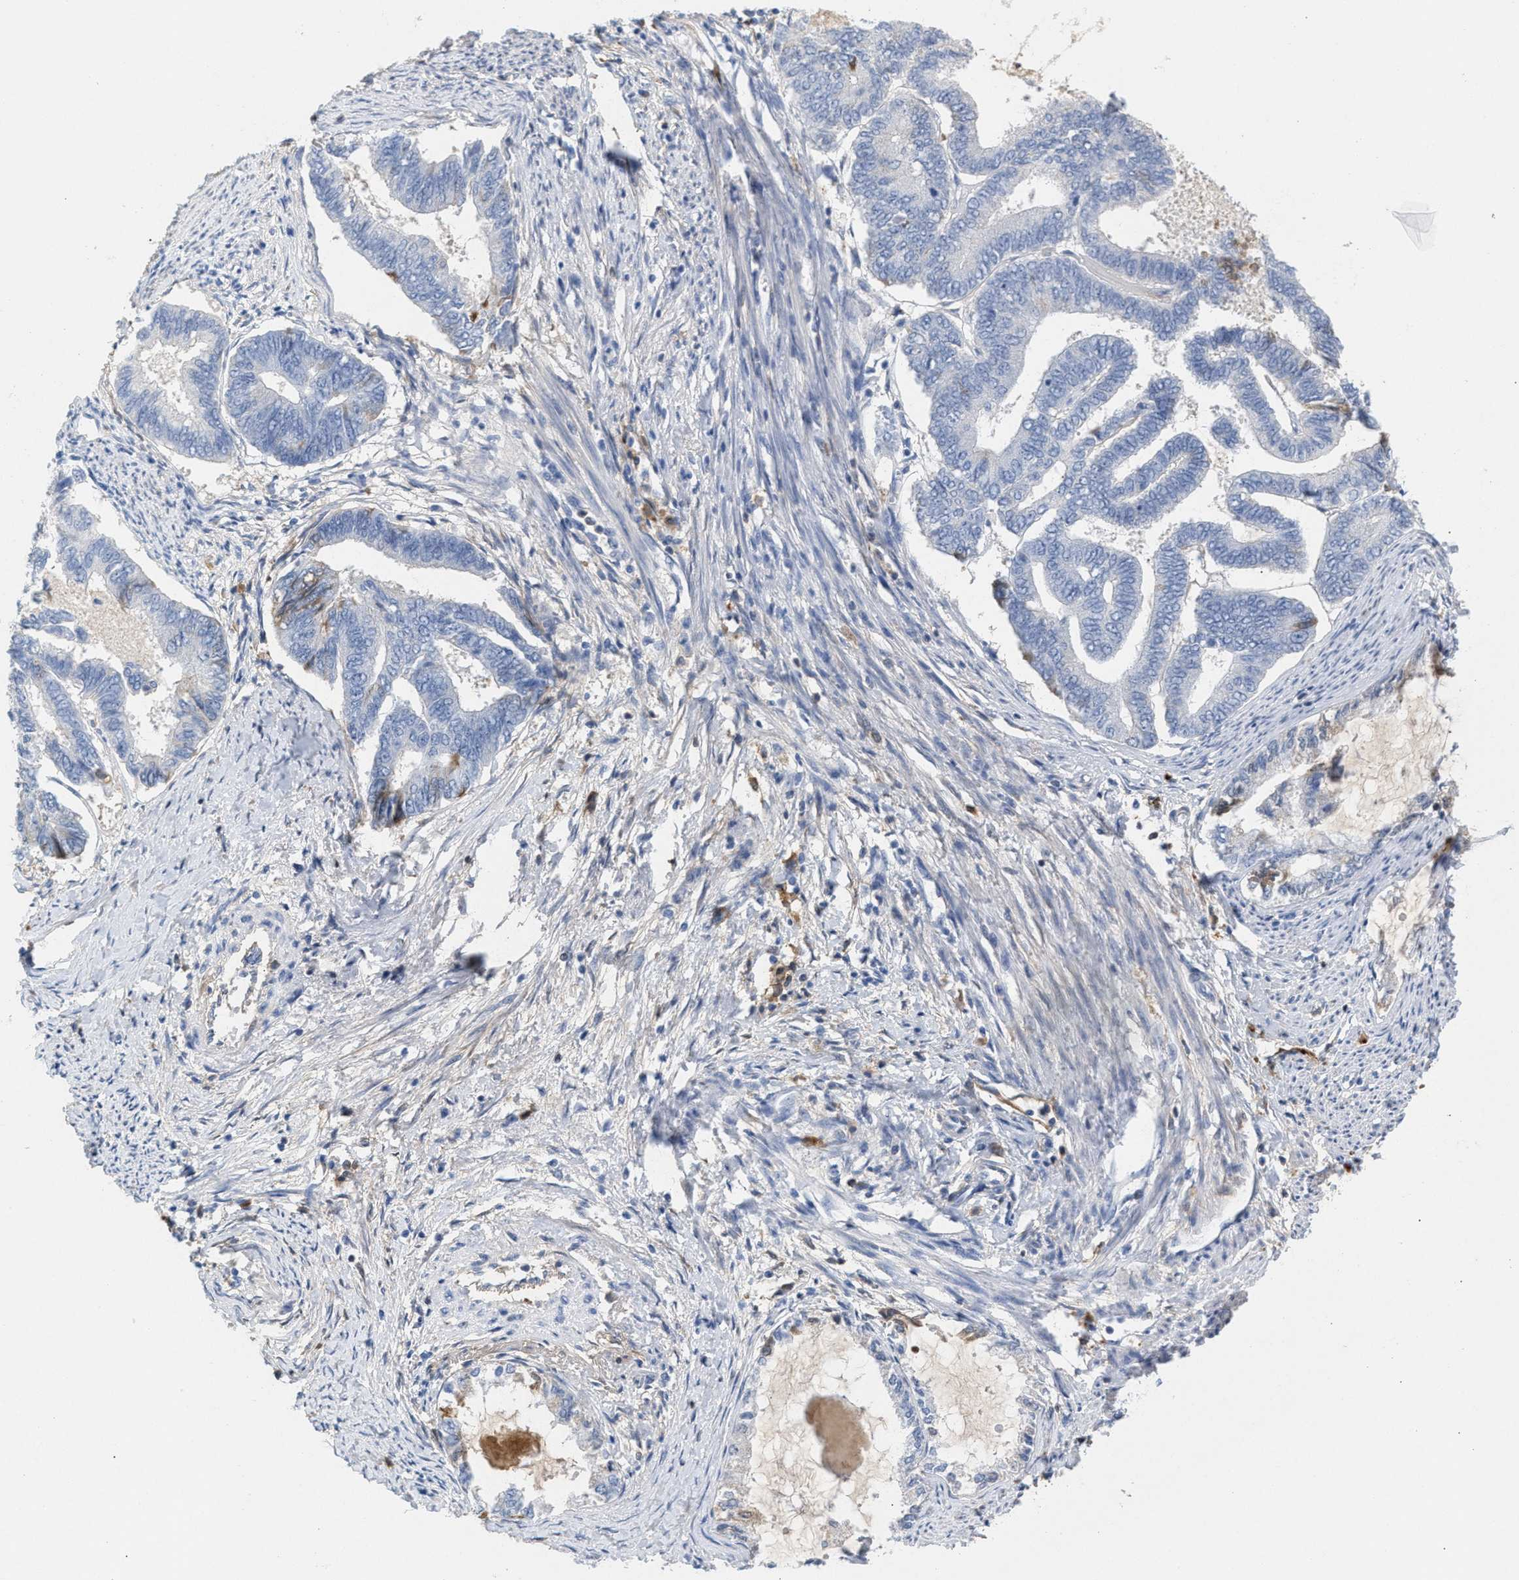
{"staining": {"intensity": "negative", "quantity": "none", "location": "none"}, "tissue": "endometrial cancer", "cell_type": "Tumor cells", "image_type": "cancer", "snomed": [{"axis": "morphology", "description": "Adenocarcinoma, NOS"}, {"axis": "topography", "description": "Endometrium"}], "caption": "Immunohistochemistry (IHC) of endometrial cancer demonstrates no positivity in tumor cells. The staining is performed using DAB brown chromogen with nuclei counter-stained in using hematoxylin.", "gene": "APOH", "patient": {"sex": "female", "age": 86}}